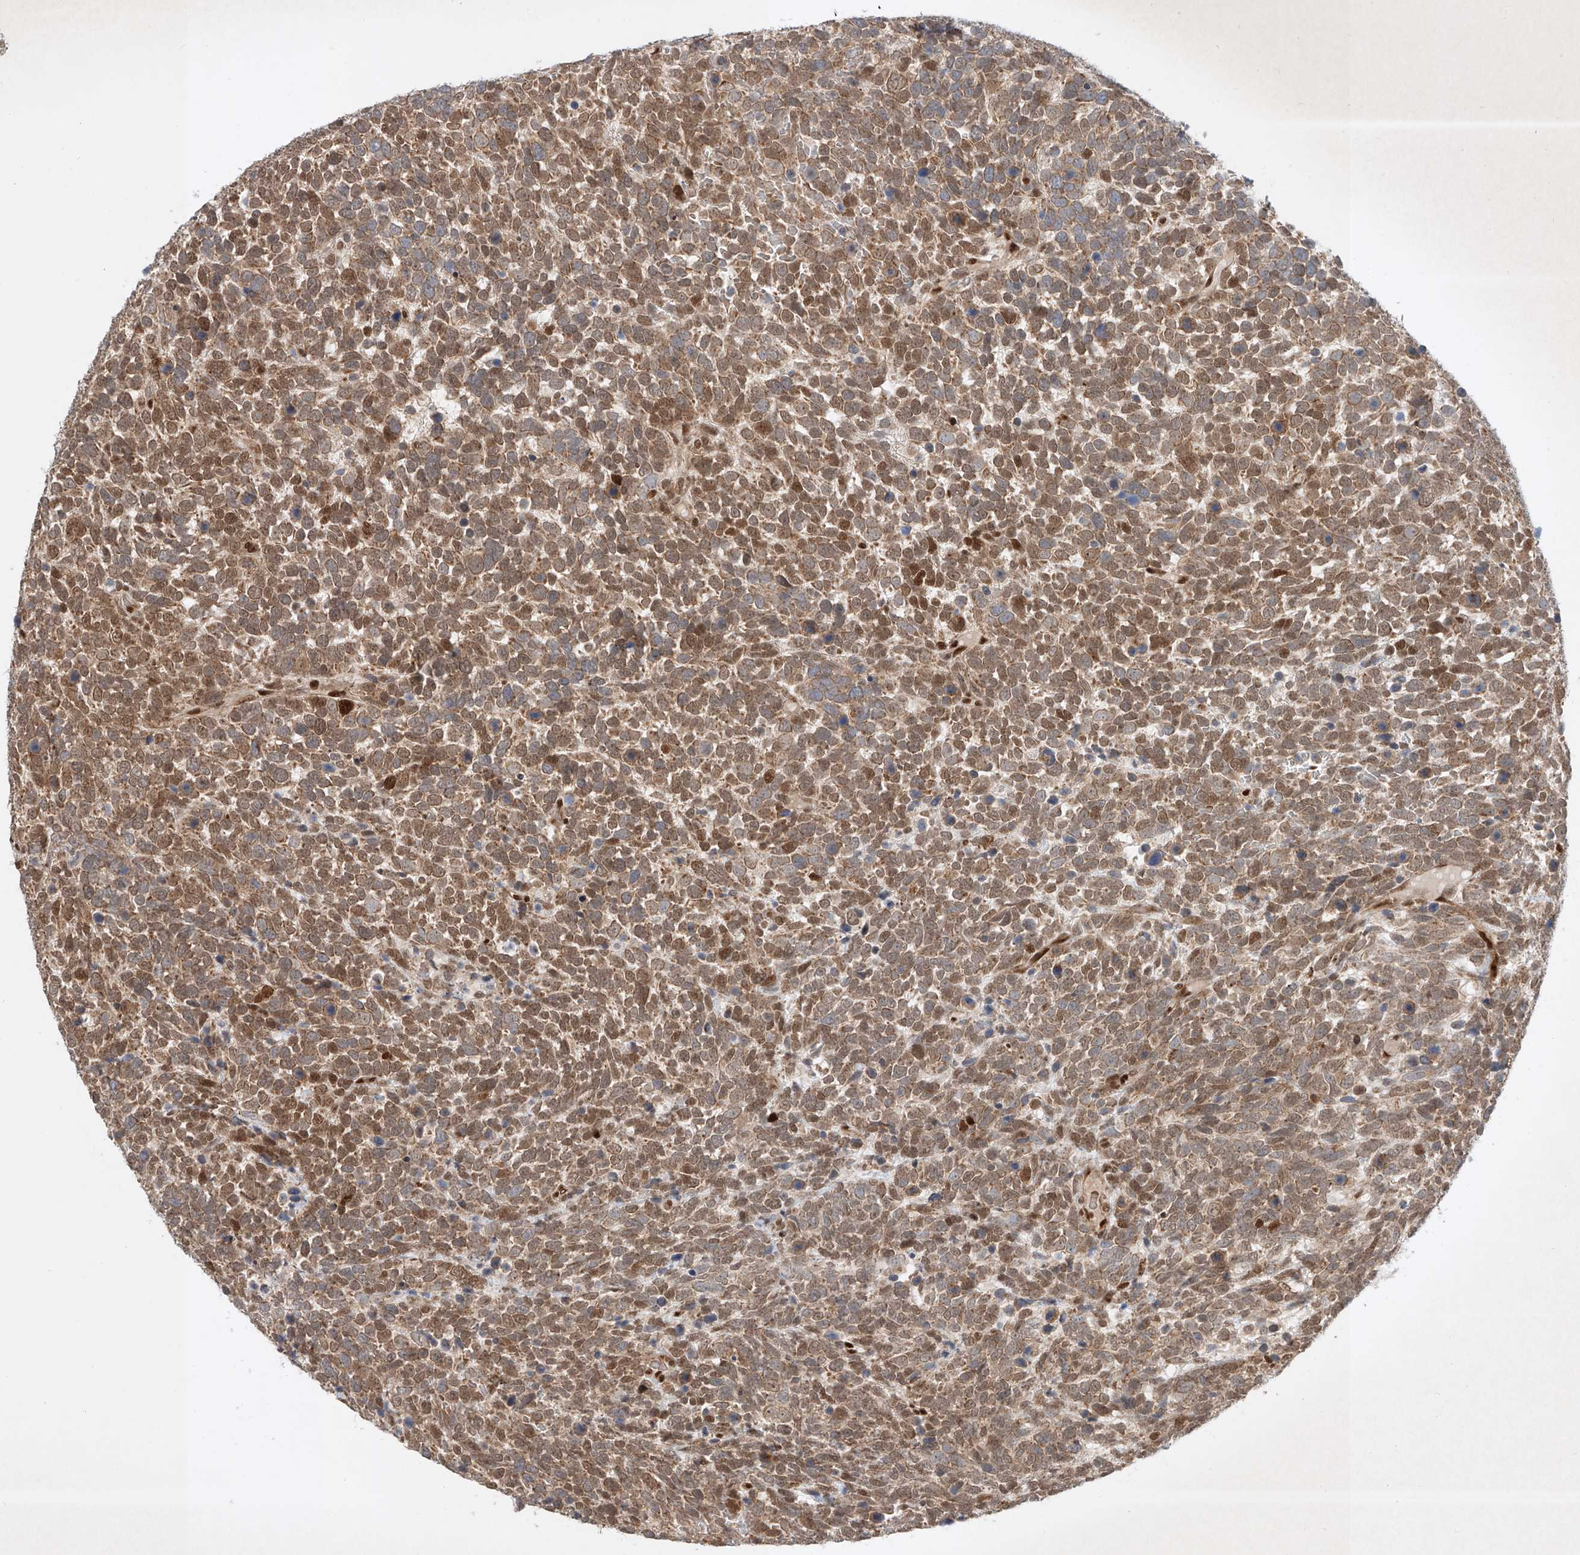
{"staining": {"intensity": "moderate", "quantity": ">75%", "location": "cytoplasmic/membranous,nuclear"}, "tissue": "urothelial cancer", "cell_type": "Tumor cells", "image_type": "cancer", "snomed": [{"axis": "morphology", "description": "Urothelial carcinoma, High grade"}, {"axis": "topography", "description": "Urinary bladder"}], "caption": "An image showing moderate cytoplasmic/membranous and nuclear positivity in approximately >75% of tumor cells in urothelial cancer, as visualized by brown immunohistochemical staining.", "gene": "EPG5", "patient": {"sex": "female", "age": 82}}